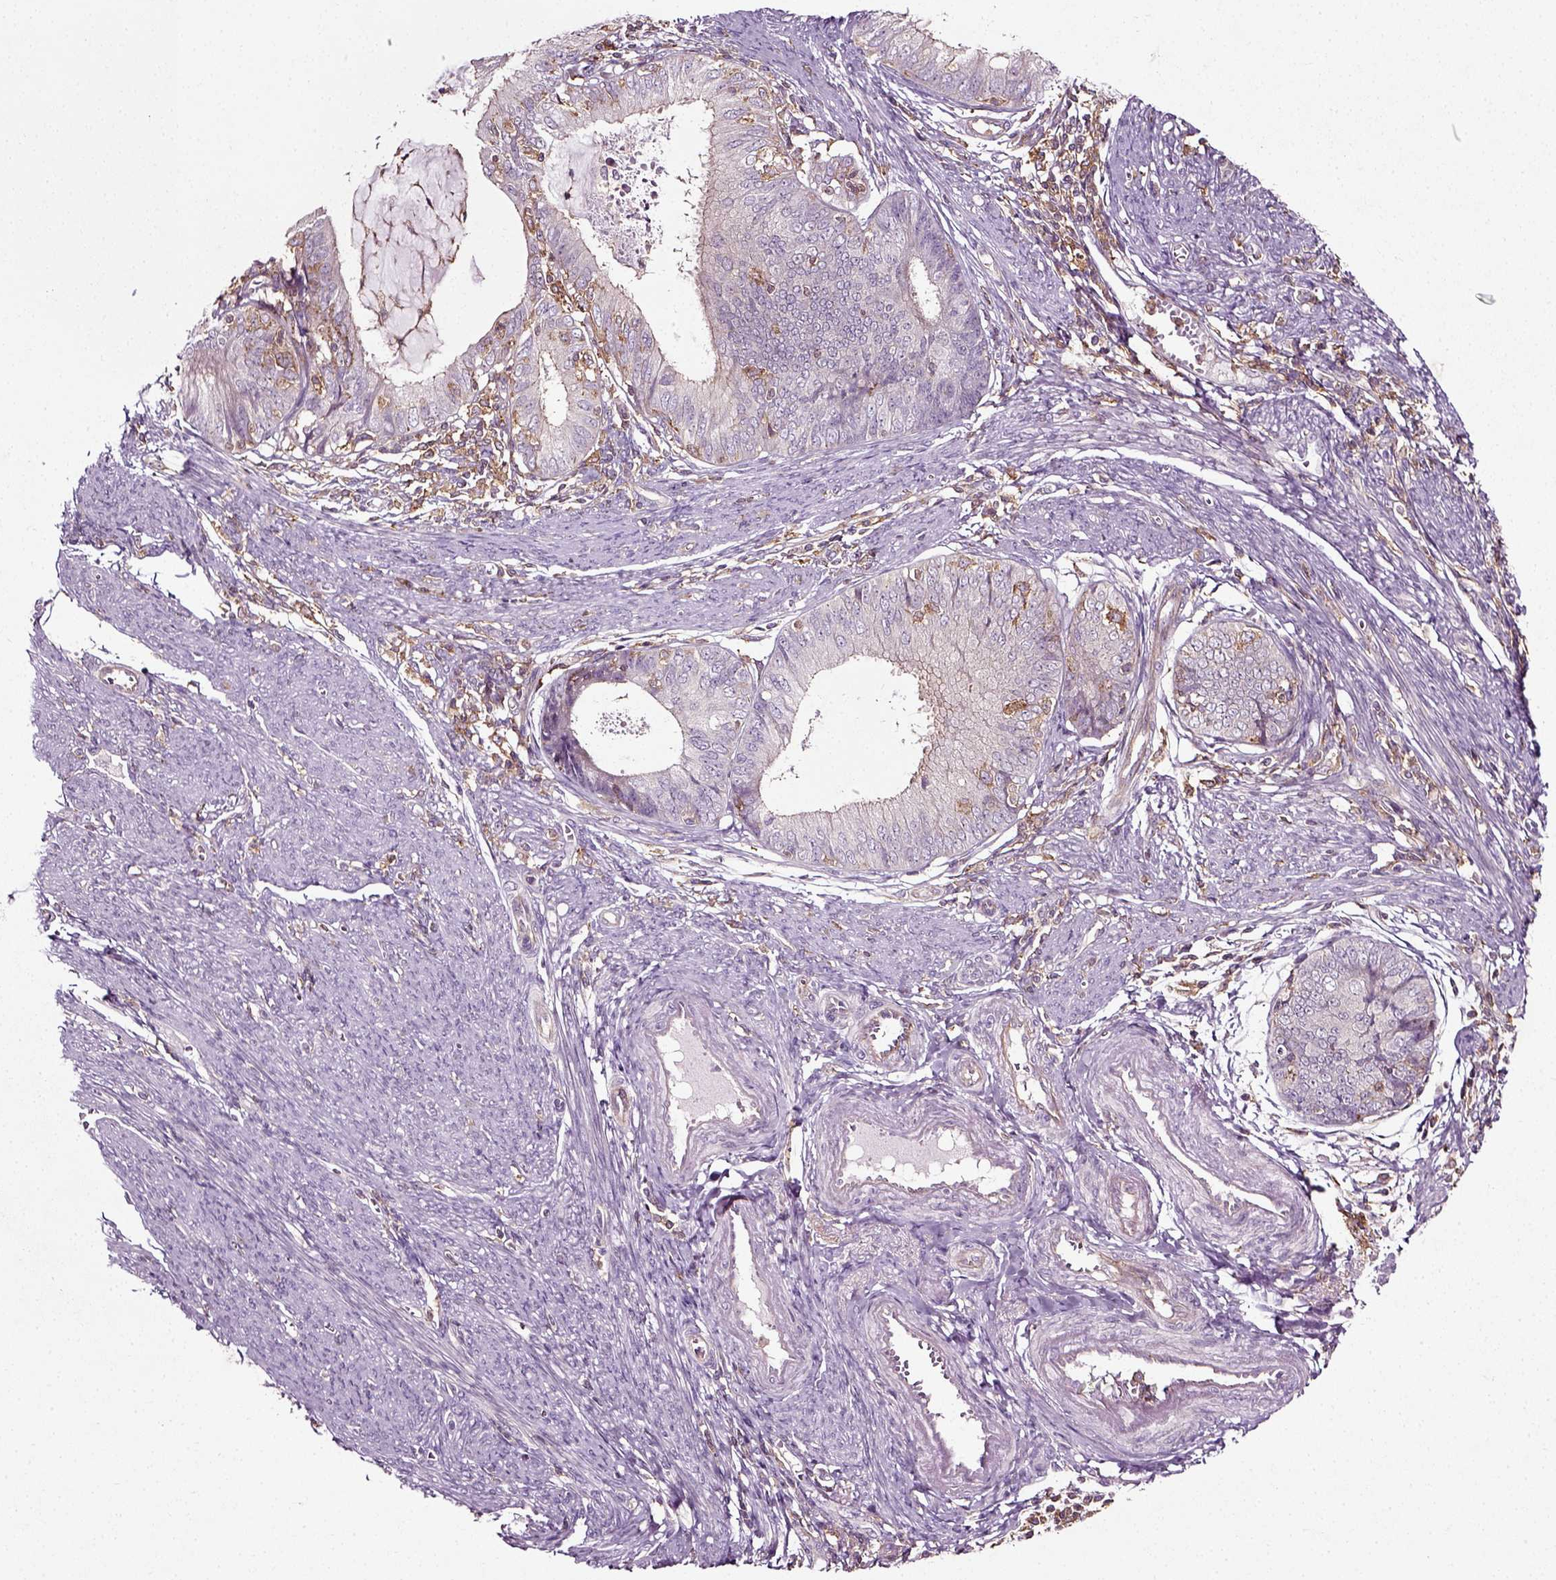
{"staining": {"intensity": "negative", "quantity": "none", "location": "none"}, "tissue": "endometrial cancer", "cell_type": "Tumor cells", "image_type": "cancer", "snomed": [{"axis": "morphology", "description": "Adenocarcinoma, NOS"}, {"axis": "topography", "description": "Endometrium"}], "caption": "Human endometrial adenocarcinoma stained for a protein using IHC demonstrates no positivity in tumor cells.", "gene": "RHOF", "patient": {"sex": "female", "age": 57}}